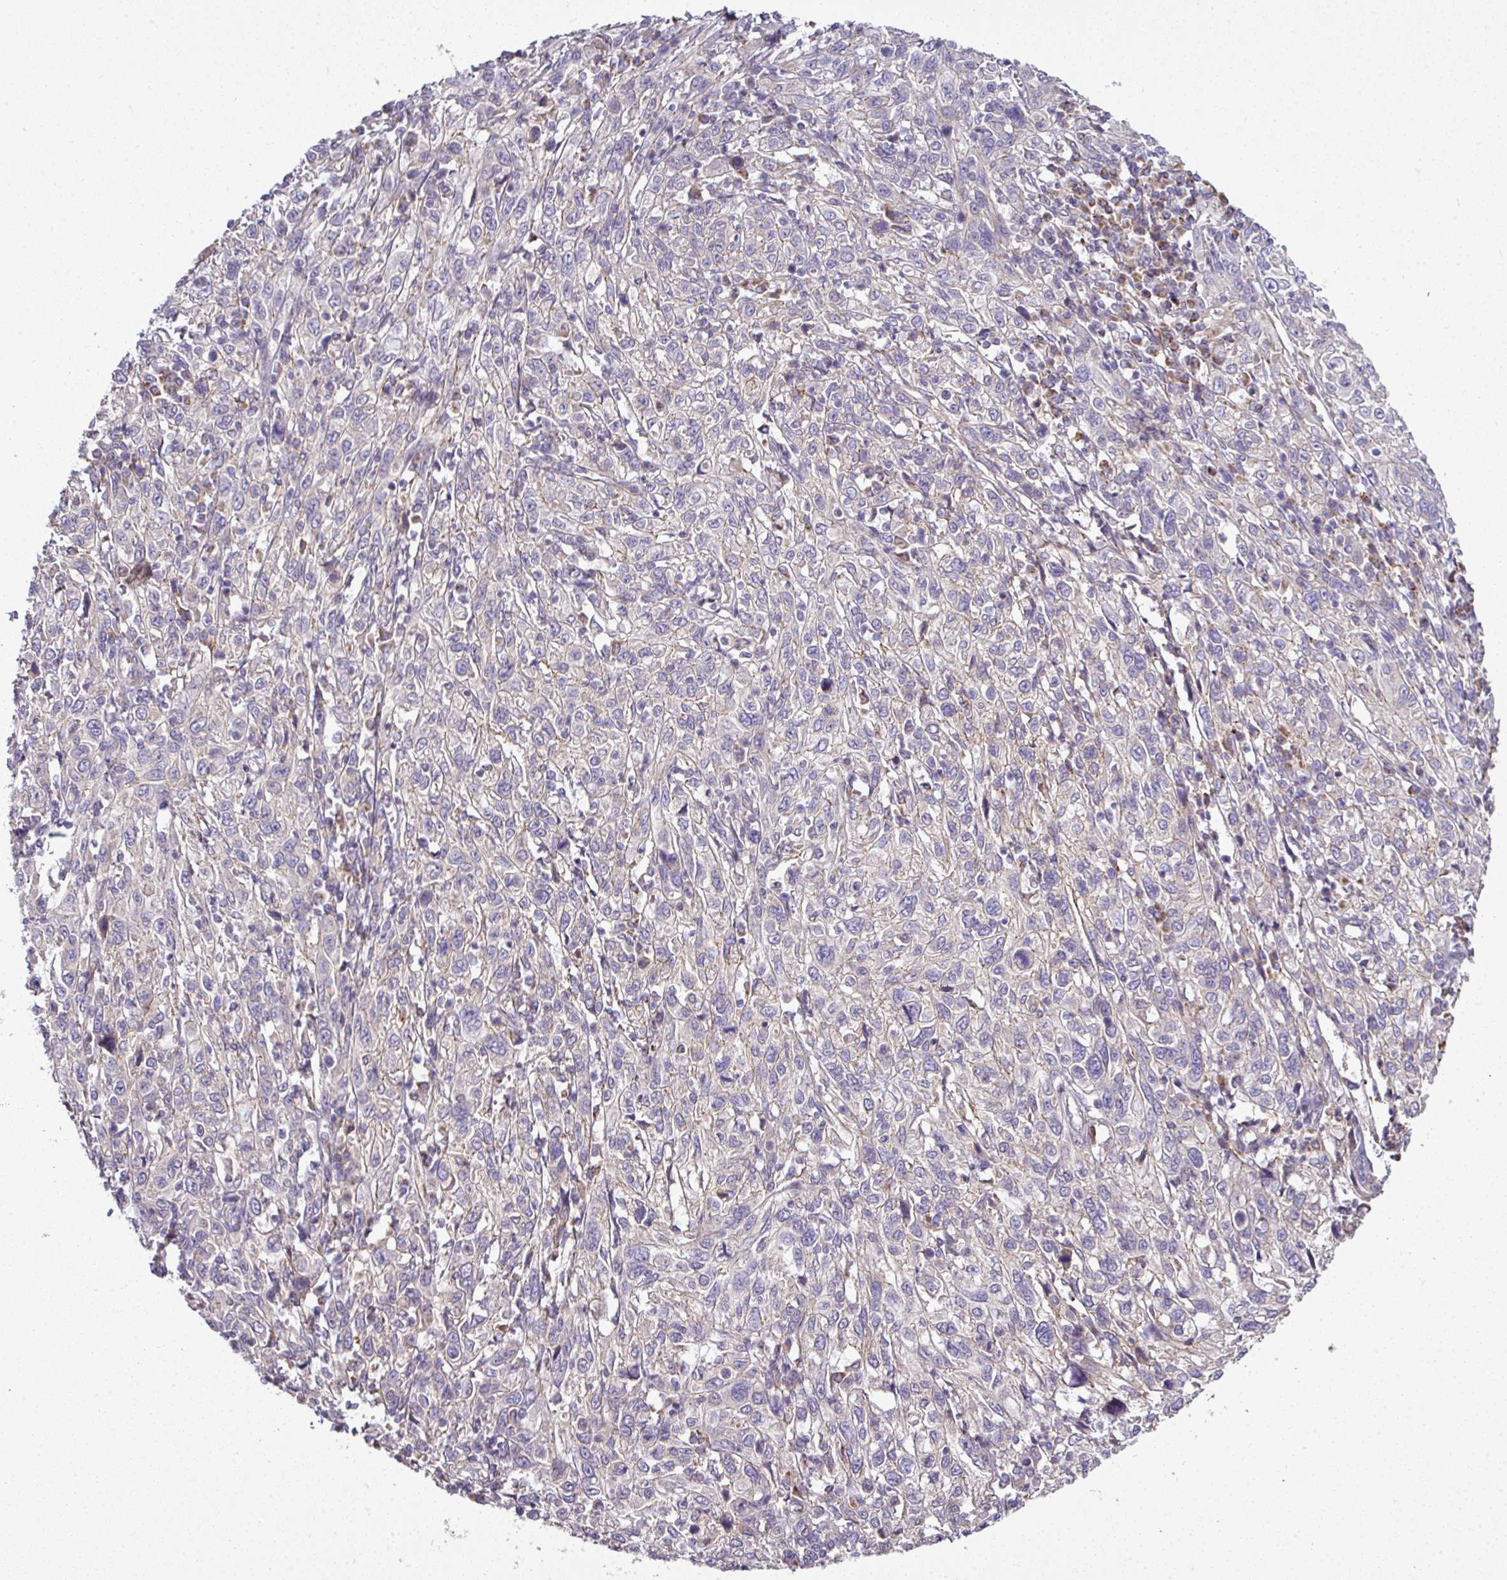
{"staining": {"intensity": "negative", "quantity": "none", "location": "none"}, "tissue": "cervical cancer", "cell_type": "Tumor cells", "image_type": "cancer", "snomed": [{"axis": "morphology", "description": "Squamous cell carcinoma, NOS"}, {"axis": "topography", "description": "Cervix"}], "caption": "Cervical squamous cell carcinoma was stained to show a protein in brown. There is no significant staining in tumor cells.", "gene": "GAN", "patient": {"sex": "female", "age": 46}}